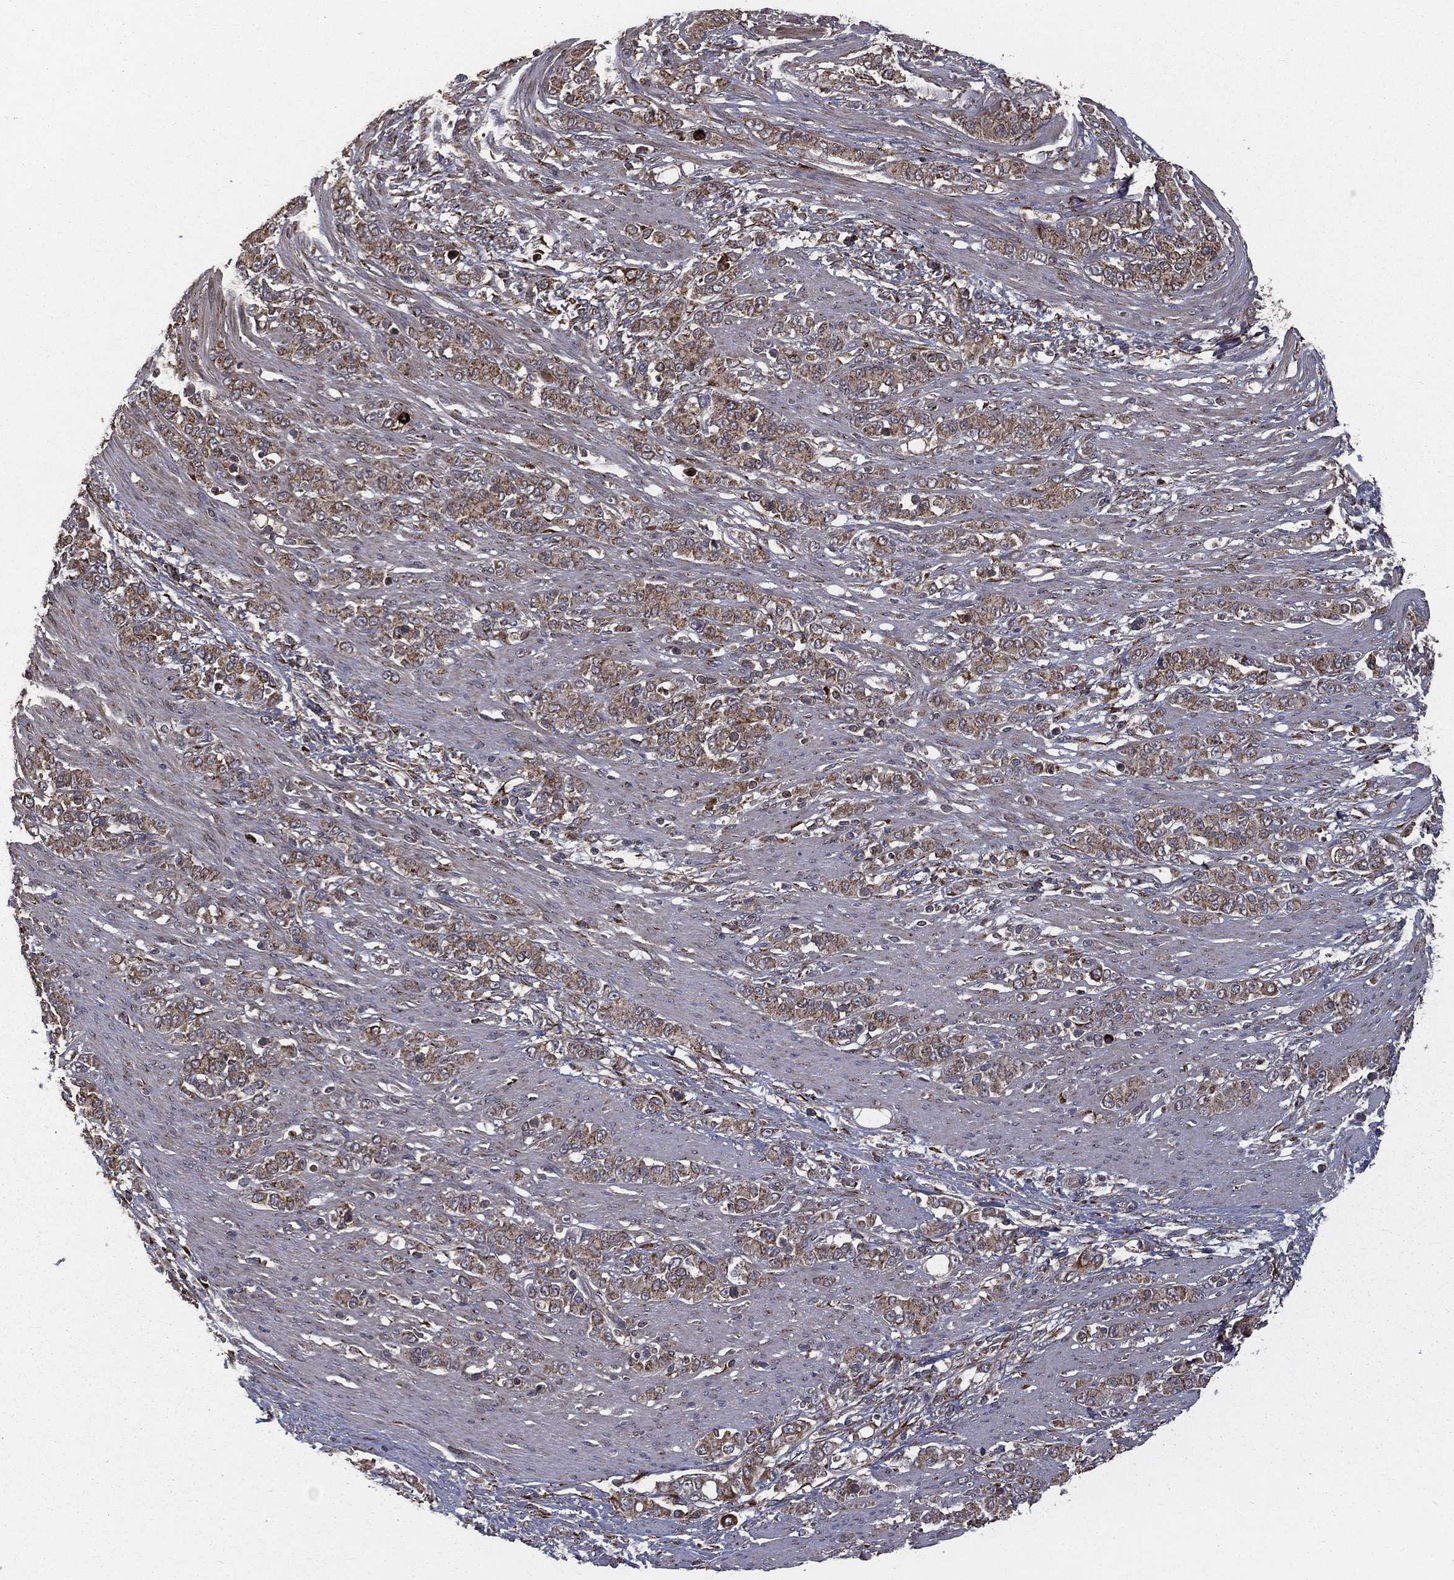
{"staining": {"intensity": "weak", "quantity": ">75%", "location": "cytoplasmic/membranous"}, "tissue": "stomach cancer", "cell_type": "Tumor cells", "image_type": "cancer", "snomed": [{"axis": "morphology", "description": "Normal tissue, NOS"}, {"axis": "morphology", "description": "Adenocarcinoma, NOS"}, {"axis": "topography", "description": "Stomach"}], "caption": "Human stomach cancer (adenocarcinoma) stained with a brown dye displays weak cytoplasmic/membranous positive positivity in about >75% of tumor cells.", "gene": "OLFML1", "patient": {"sex": "female", "age": 79}}